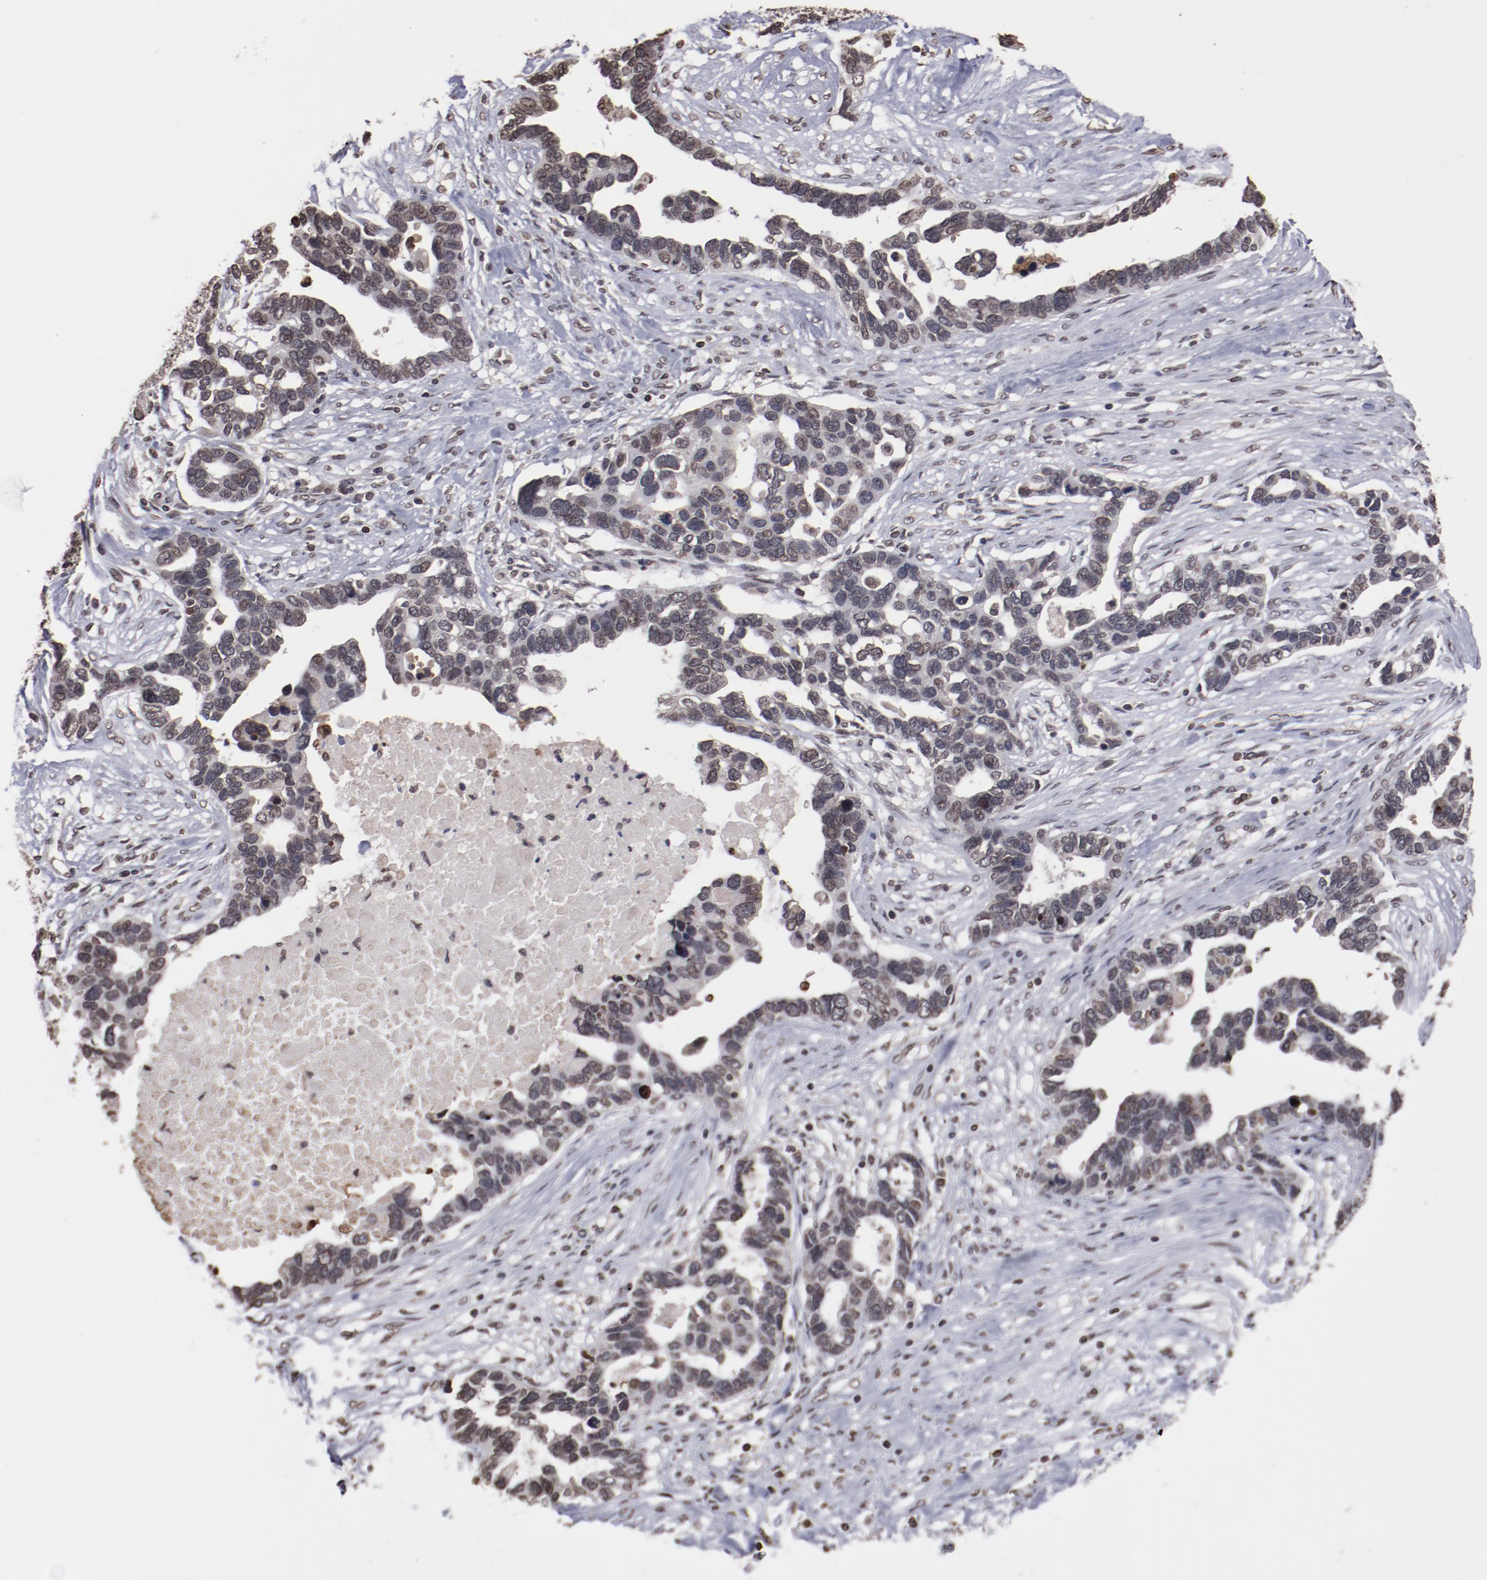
{"staining": {"intensity": "weak", "quantity": ">75%", "location": "nuclear"}, "tissue": "ovarian cancer", "cell_type": "Tumor cells", "image_type": "cancer", "snomed": [{"axis": "morphology", "description": "Cystadenocarcinoma, serous, NOS"}, {"axis": "topography", "description": "Ovary"}], "caption": "Protein staining reveals weak nuclear expression in approximately >75% of tumor cells in ovarian cancer.", "gene": "AKT1", "patient": {"sex": "female", "age": 54}}